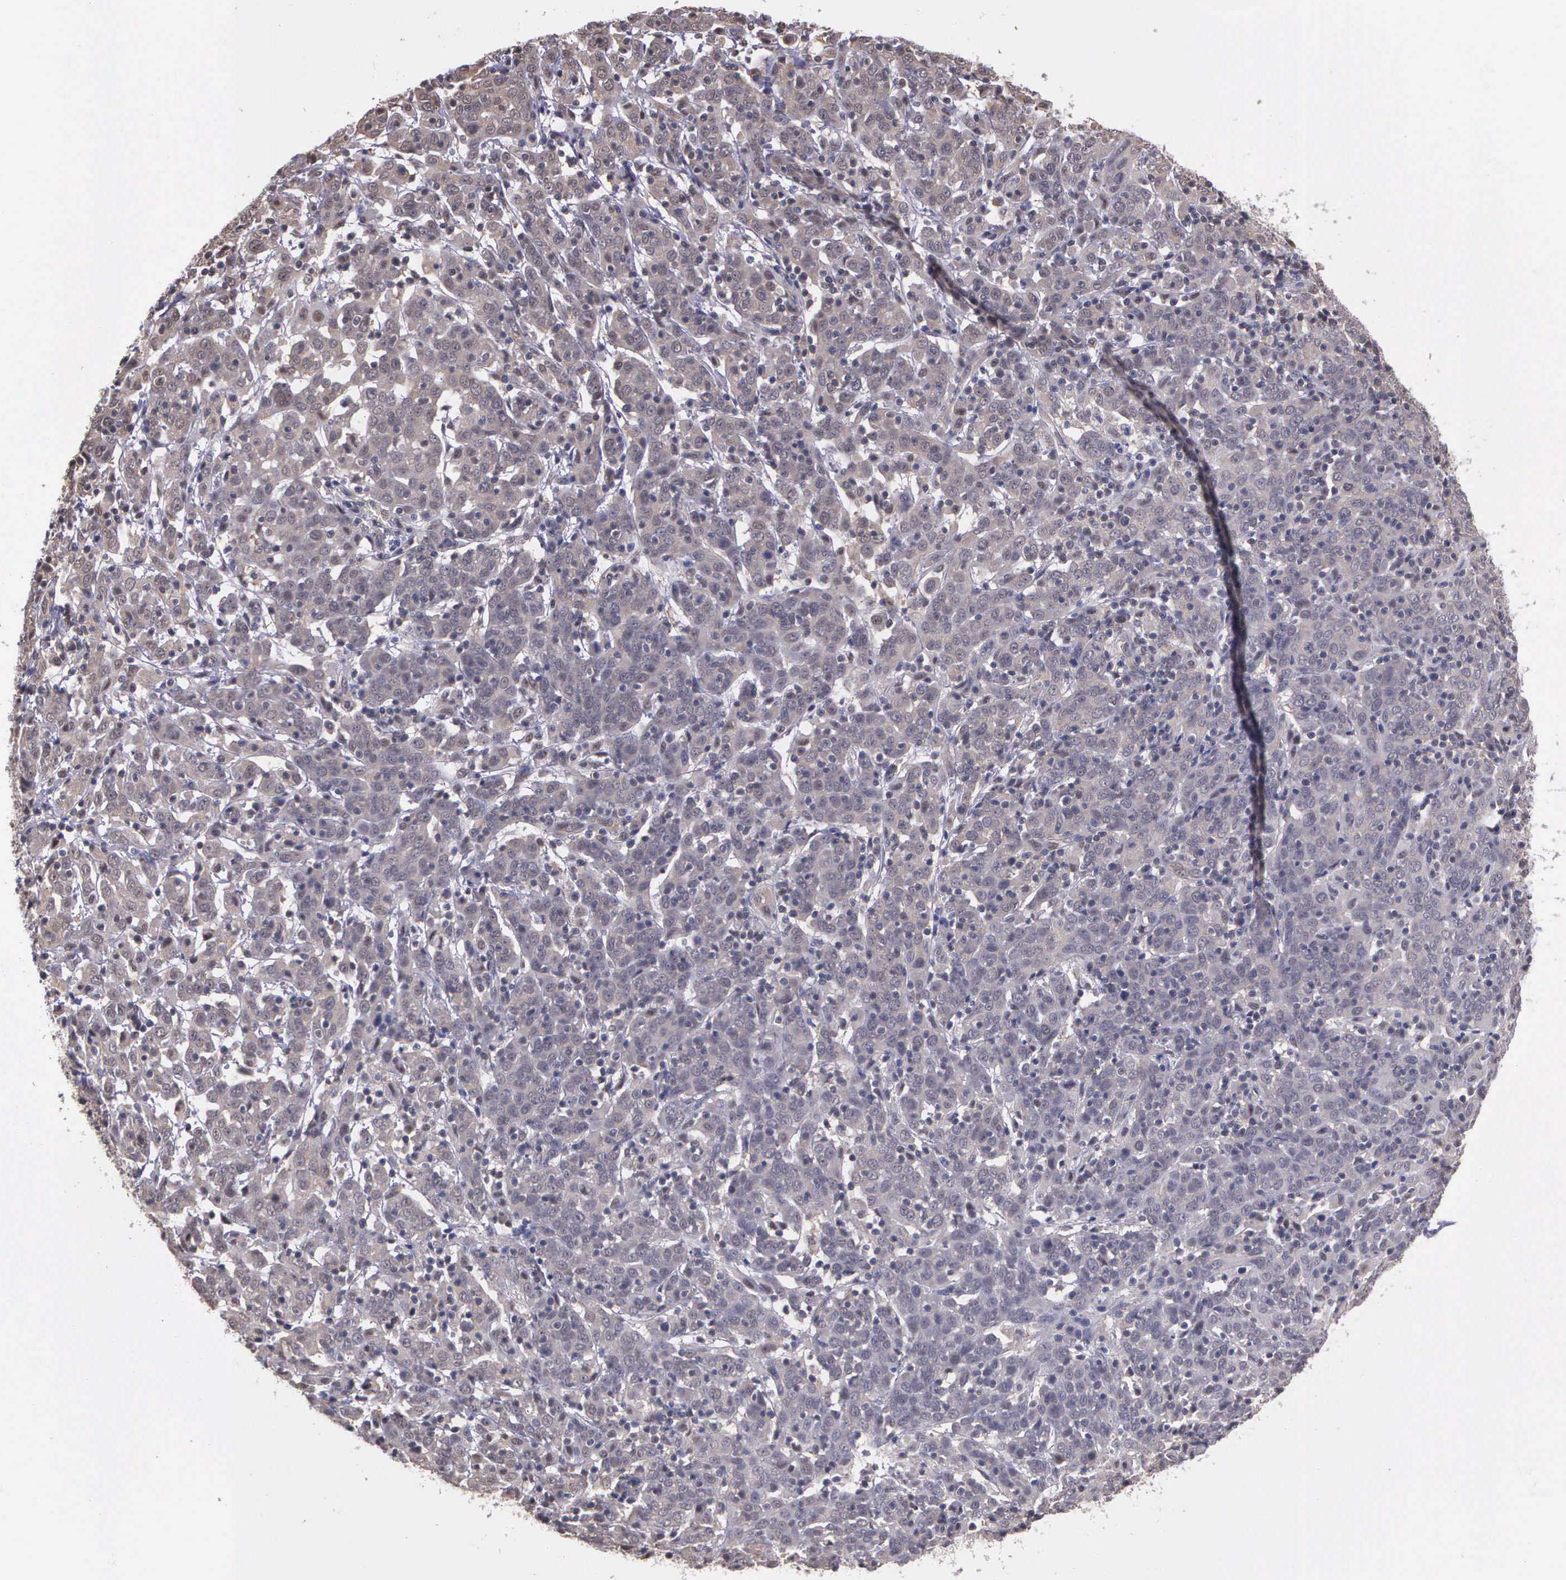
{"staining": {"intensity": "weak", "quantity": ">75%", "location": "cytoplasmic/membranous"}, "tissue": "cervical cancer", "cell_type": "Tumor cells", "image_type": "cancer", "snomed": [{"axis": "morphology", "description": "Normal tissue, NOS"}, {"axis": "morphology", "description": "Squamous cell carcinoma, NOS"}, {"axis": "topography", "description": "Cervix"}], "caption": "Human squamous cell carcinoma (cervical) stained for a protein (brown) displays weak cytoplasmic/membranous positive expression in approximately >75% of tumor cells.", "gene": "PSMC1", "patient": {"sex": "female", "age": 67}}